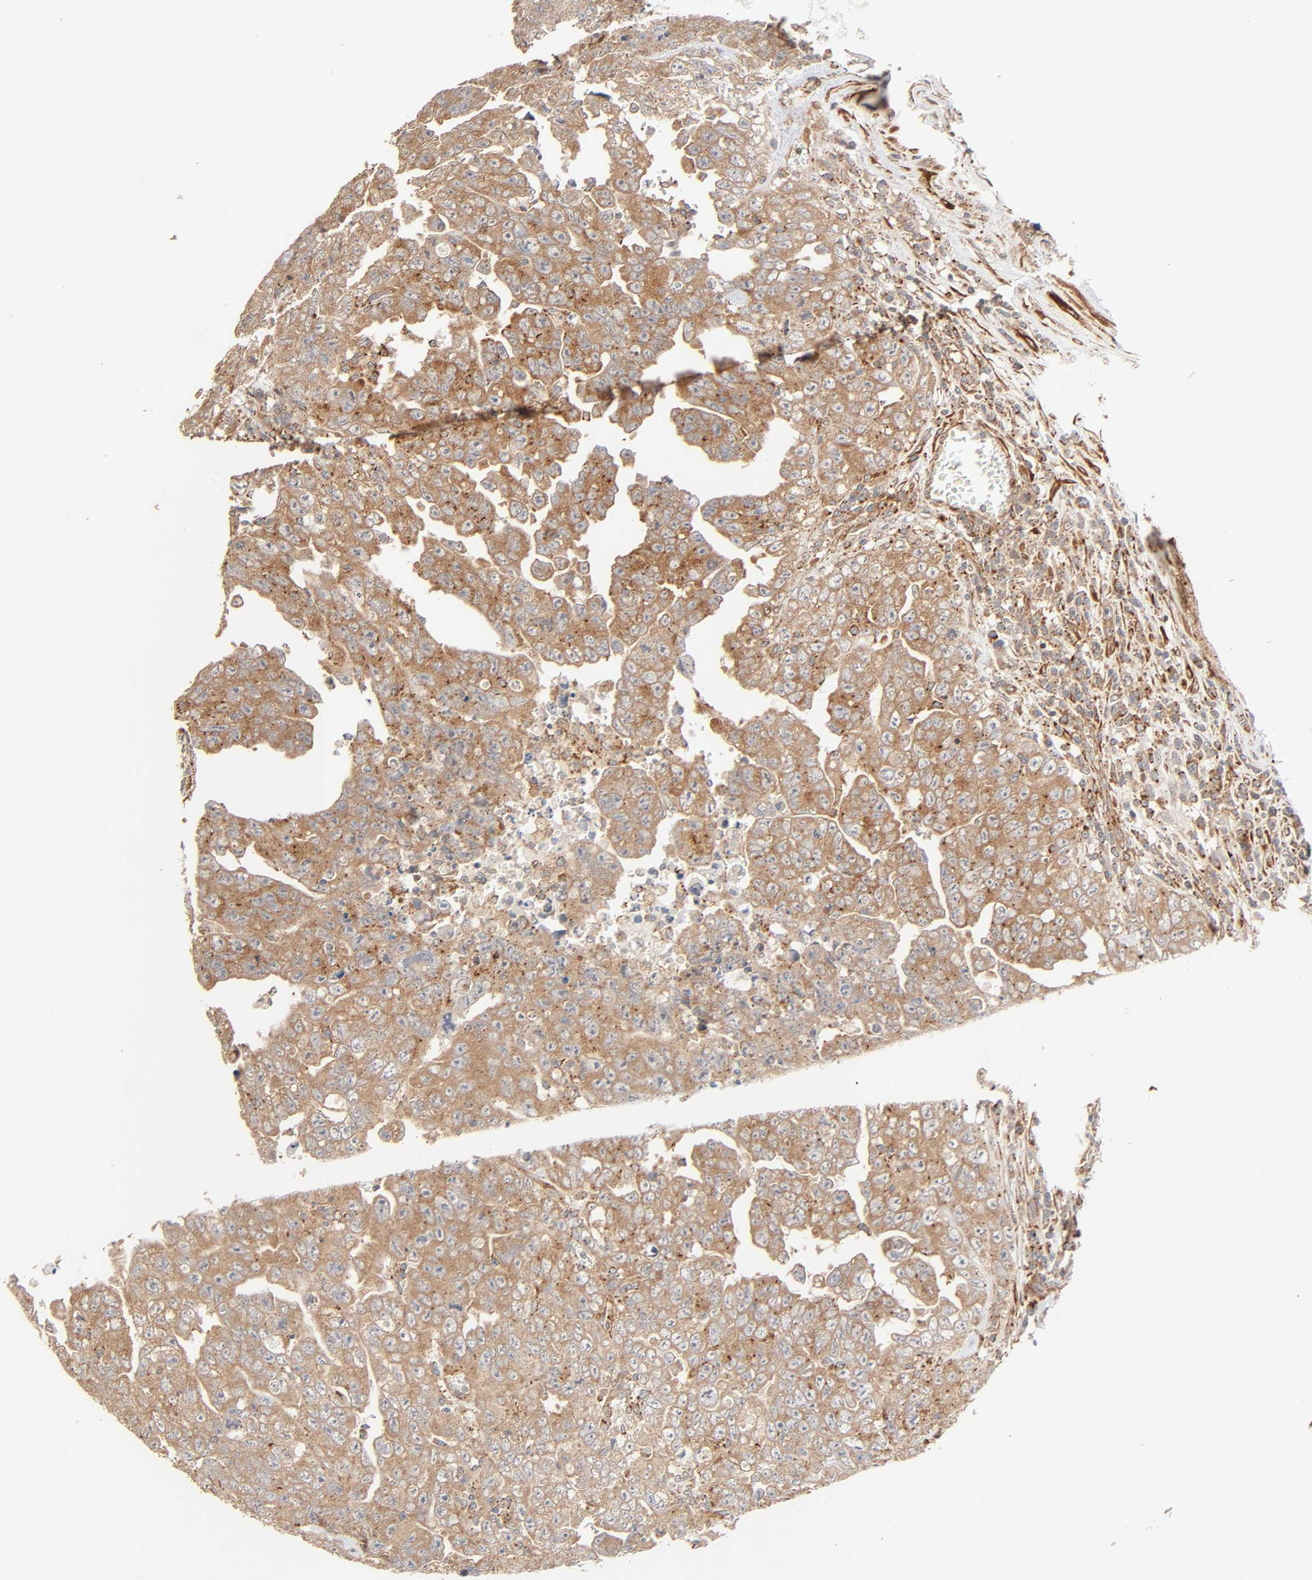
{"staining": {"intensity": "moderate", "quantity": ">75%", "location": "cytoplasmic/membranous"}, "tissue": "testis cancer", "cell_type": "Tumor cells", "image_type": "cancer", "snomed": [{"axis": "morphology", "description": "Carcinoma, Embryonal, NOS"}, {"axis": "topography", "description": "Testis"}], "caption": "This histopathology image displays immunohistochemistry (IHC) staining of testis embryonal carcinoma, with medium moderate cytoplasmic/membranous positivity in about >75% of tumor cells.", "gene": "NEMF", "patient": {"sex": "male", "age": 28}}